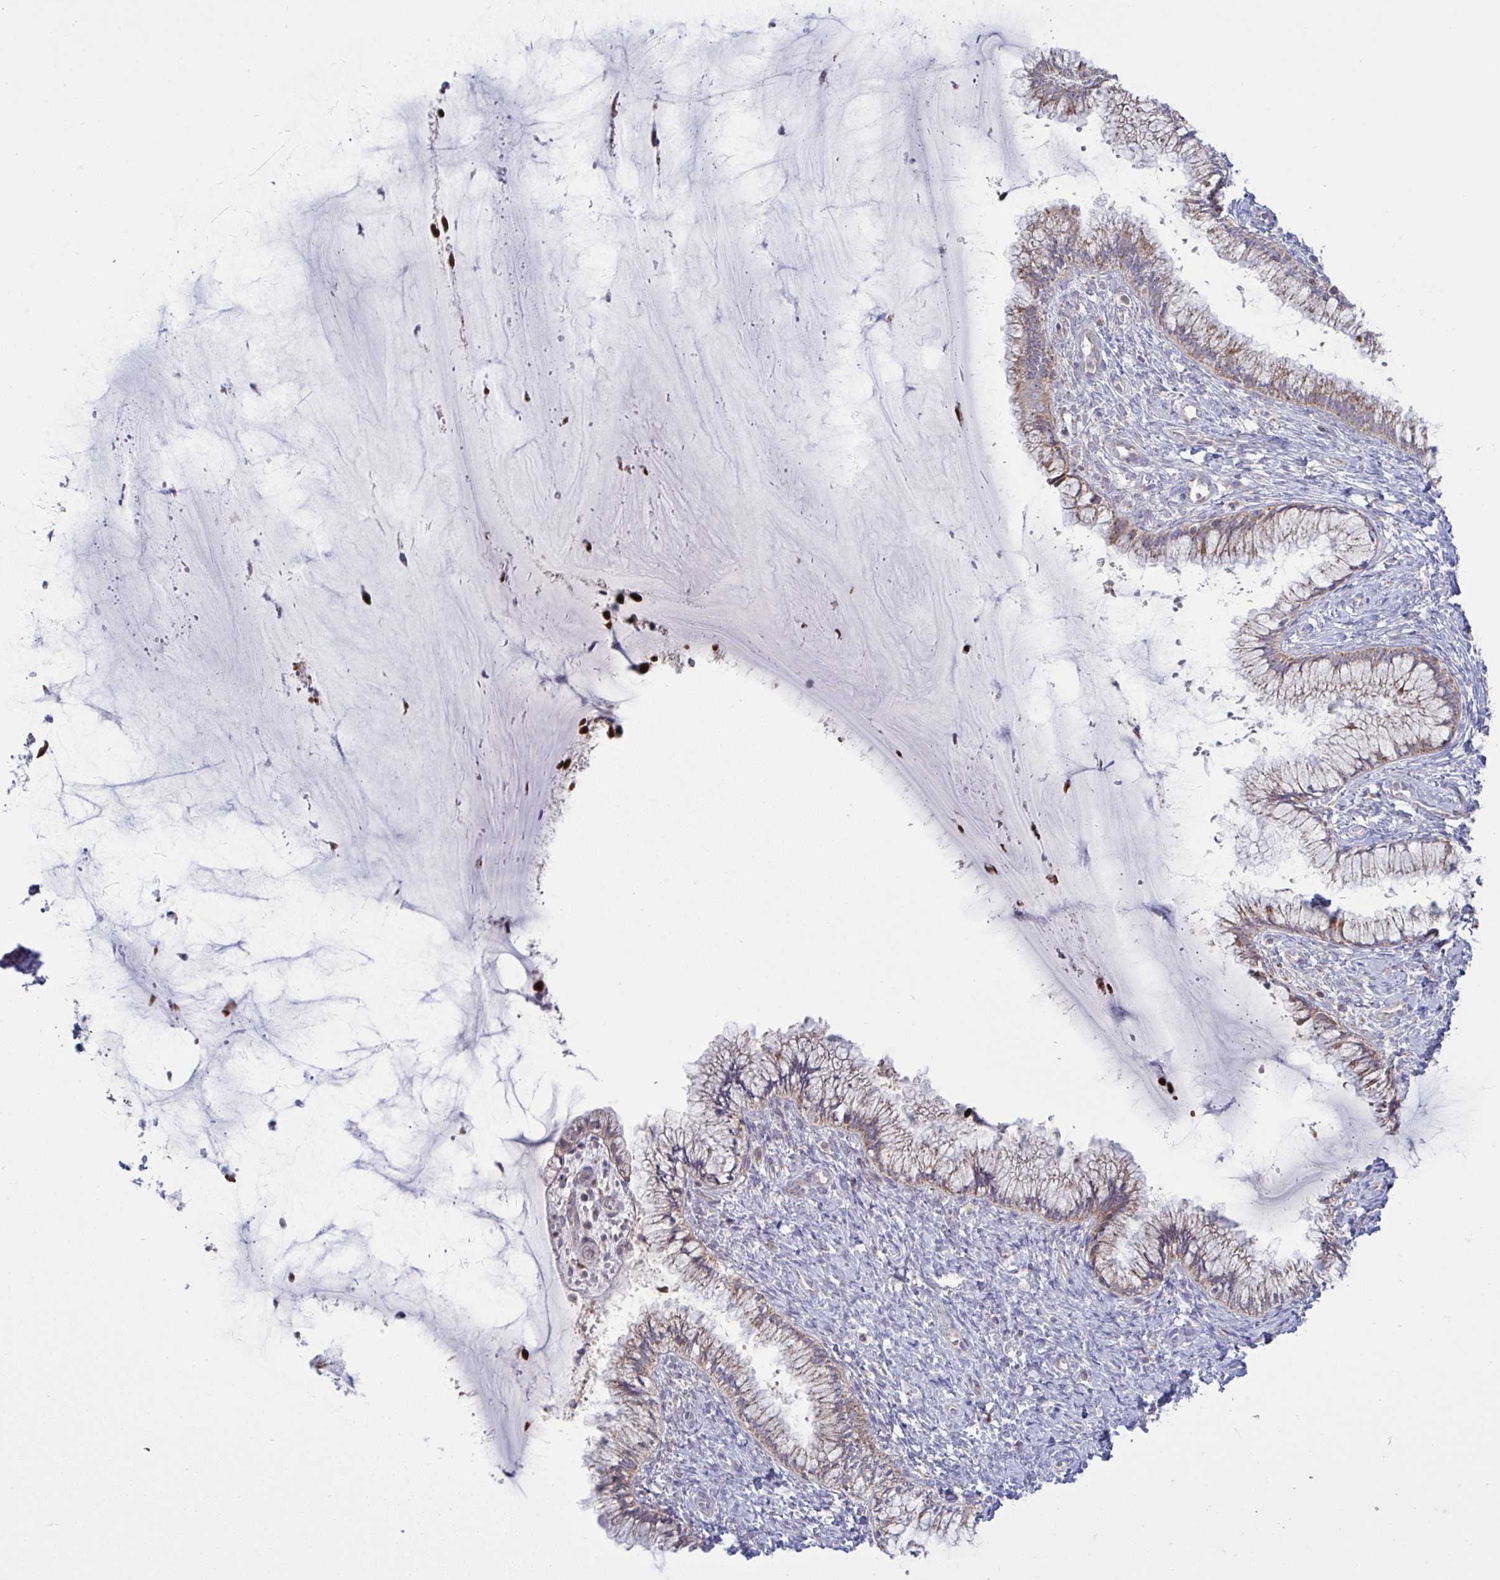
{"staining": {"intensity": "moderate", "quantity": ">75%", "location": "cytoplasmic/membranous"}, "tissue": "cervix", "cell_type": "Glandular cells", "image_type": "normal", "snomed": [{"axis": "morphology", "description": "Normal tissue, NOS"}, {"axis": "topography", "description": "Cervix"}], "caption": "This histopathology image displays normal cervix stained with immunohistochemistry to label a protein in brown. The cytoplasmic/membranous of glandular cells show moderate positivity for the protein. Nuclei are counter-stained blue.", "gene": "NDUFA7", "patient": {"sex": "female", "age": 37}}